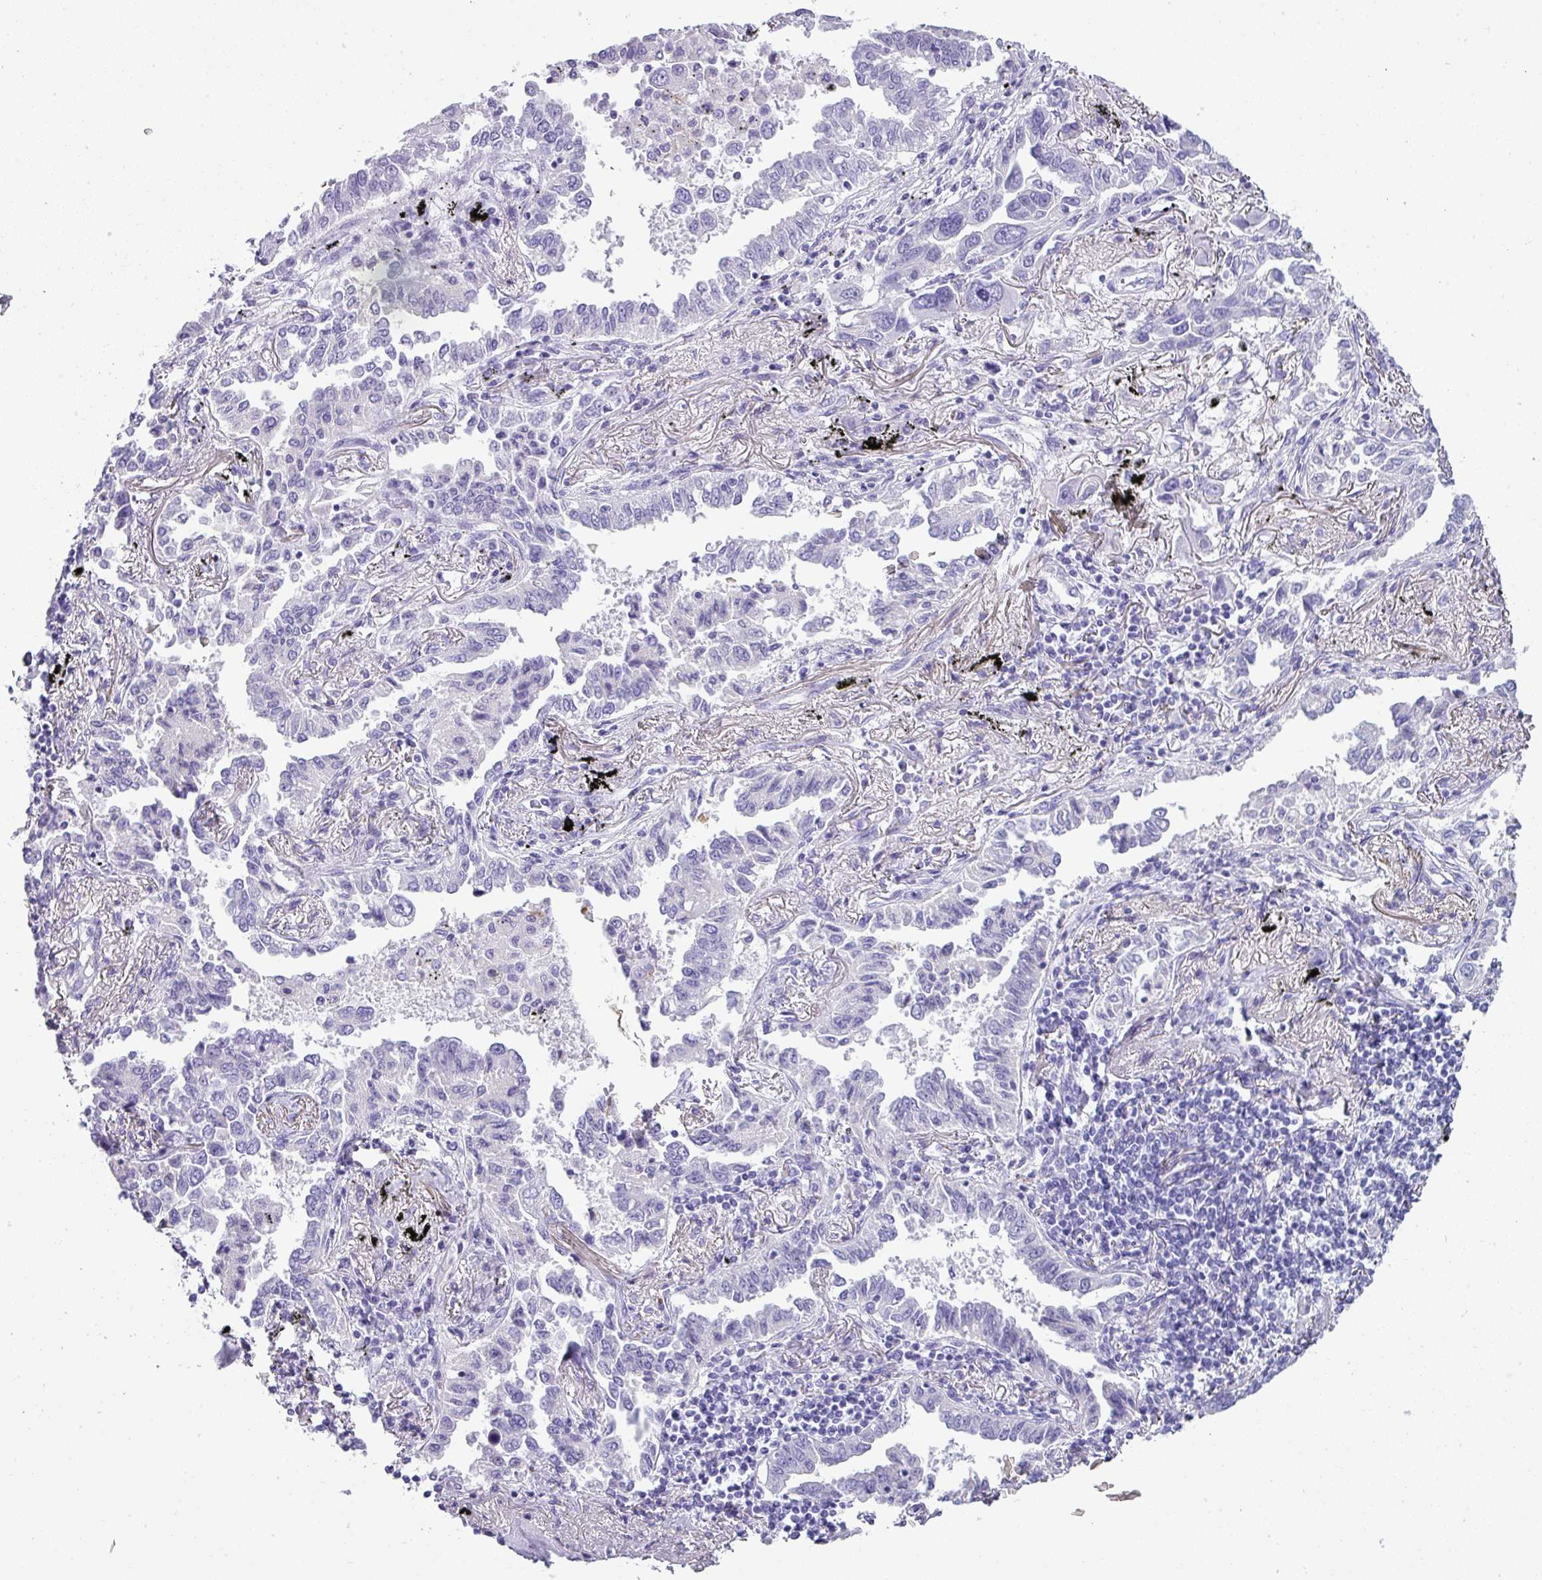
{"staining": {"intensity": "negative", "quantity": "none", "location": "none"}, "tissue": "lung cancer", "cell_type": "Tumor cells", "image_type": "cancer", "snomed": [{"axis": "morphology", "description": "Adenocarcinoma, NOS"}, {"axis": "topography", "description": "Lung"}], "caption": "Lung cancer (adenocarcinoma) was stained to show a protein in brown. There is no significant staining in tumor cells.", "gene": "ZNF568", "patient": {"sex": "male", "age": 67}}